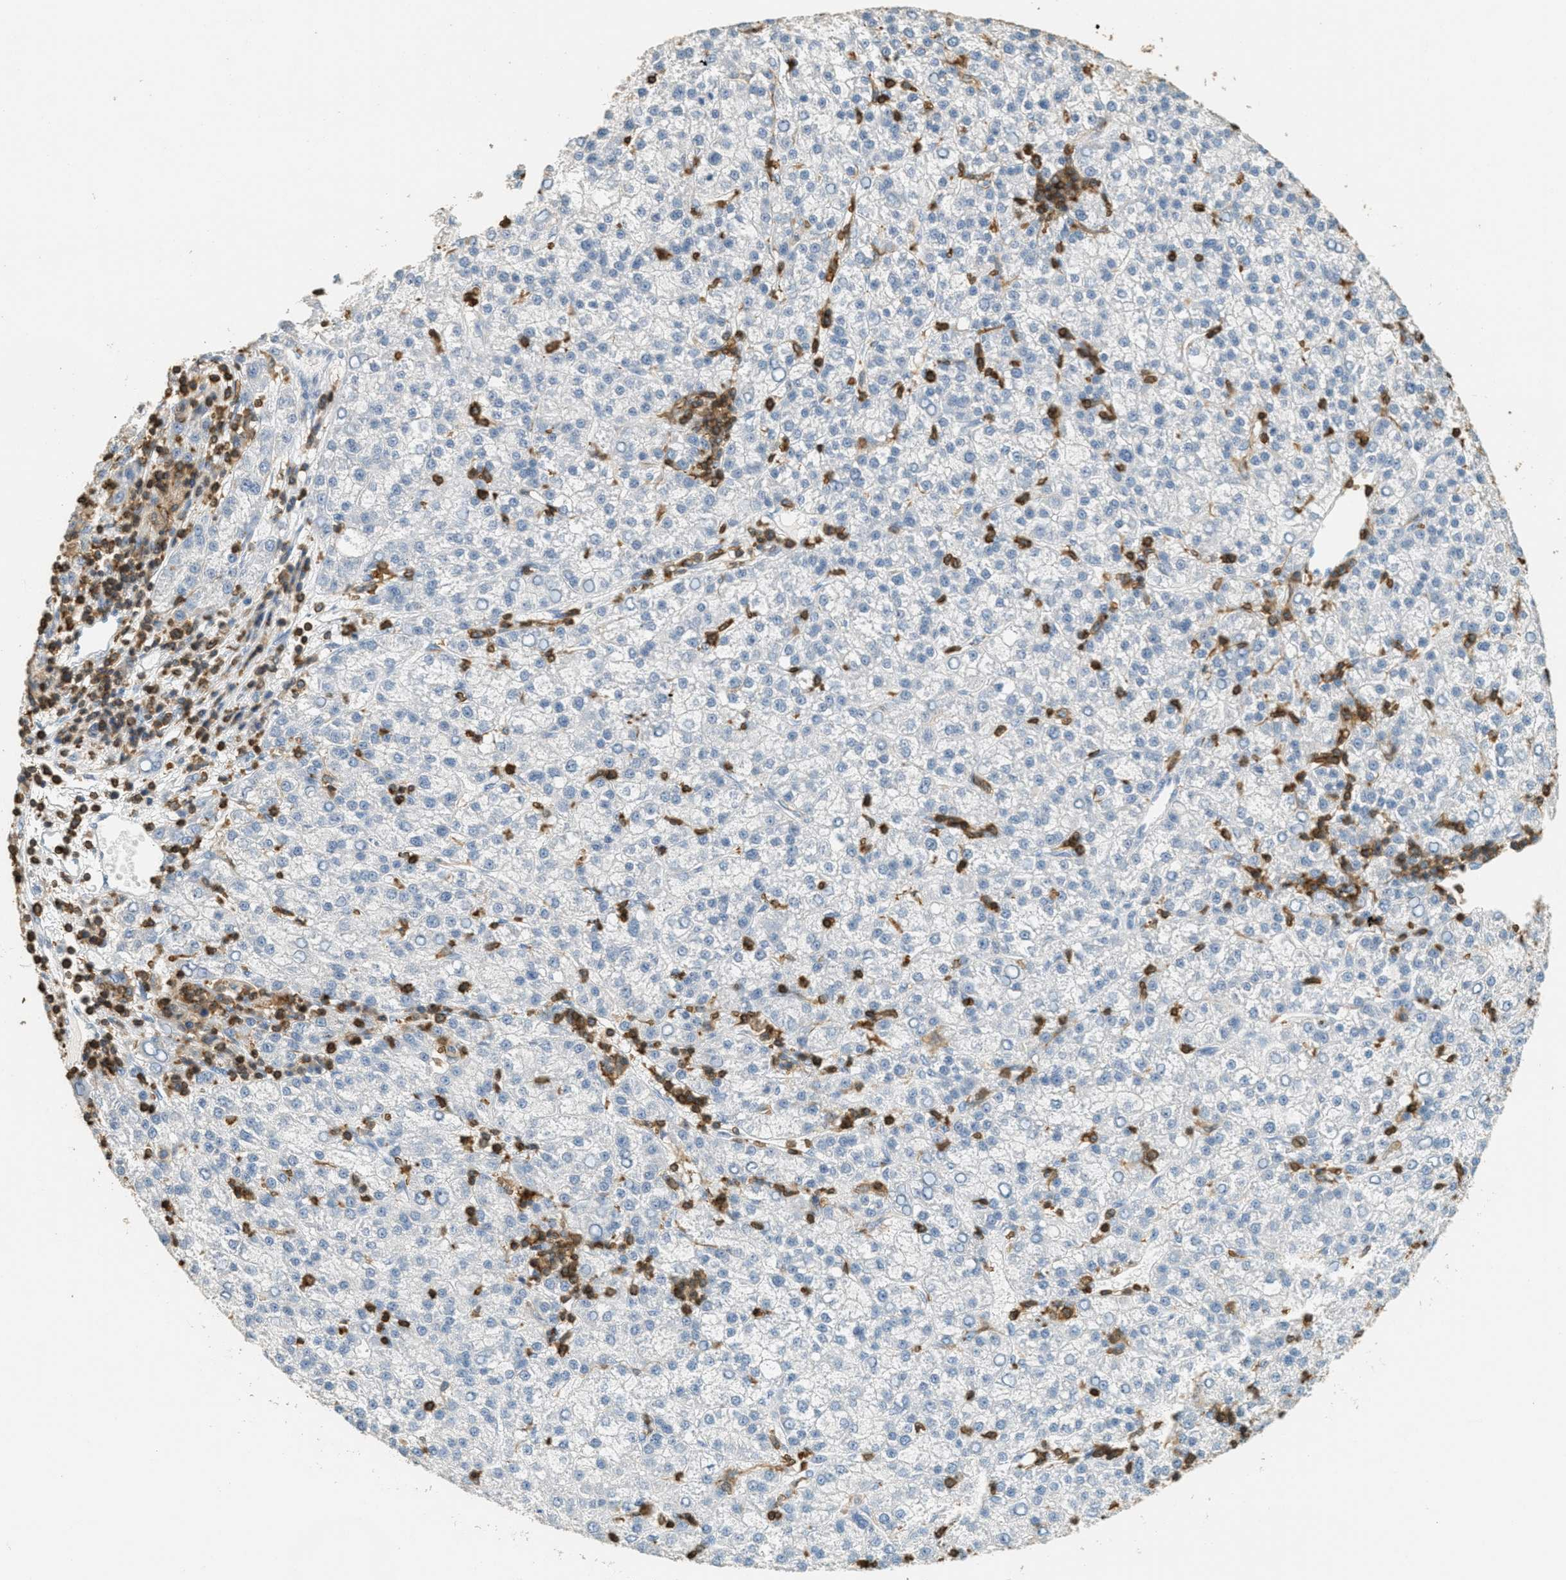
{"staining": {"intensity": "negative", "quantity": "none", "location": "none"}, "tissue": "liver cancer", "cell_type": "Tumor cells", "image_type": "cancer", "snomed": [{"axis": "morphology", "description": "Carcinoma, Hepatocellular, NOS"}, {"axis": "topography", "description": "Liver"}], "caption": "This is an immunohistochemistry micrograph of human hepatocellular carcinoma (liver). There is no positivity in tumor cells.", "gene": "LSP1", "patient": {"sex": "female", "age": 58}}